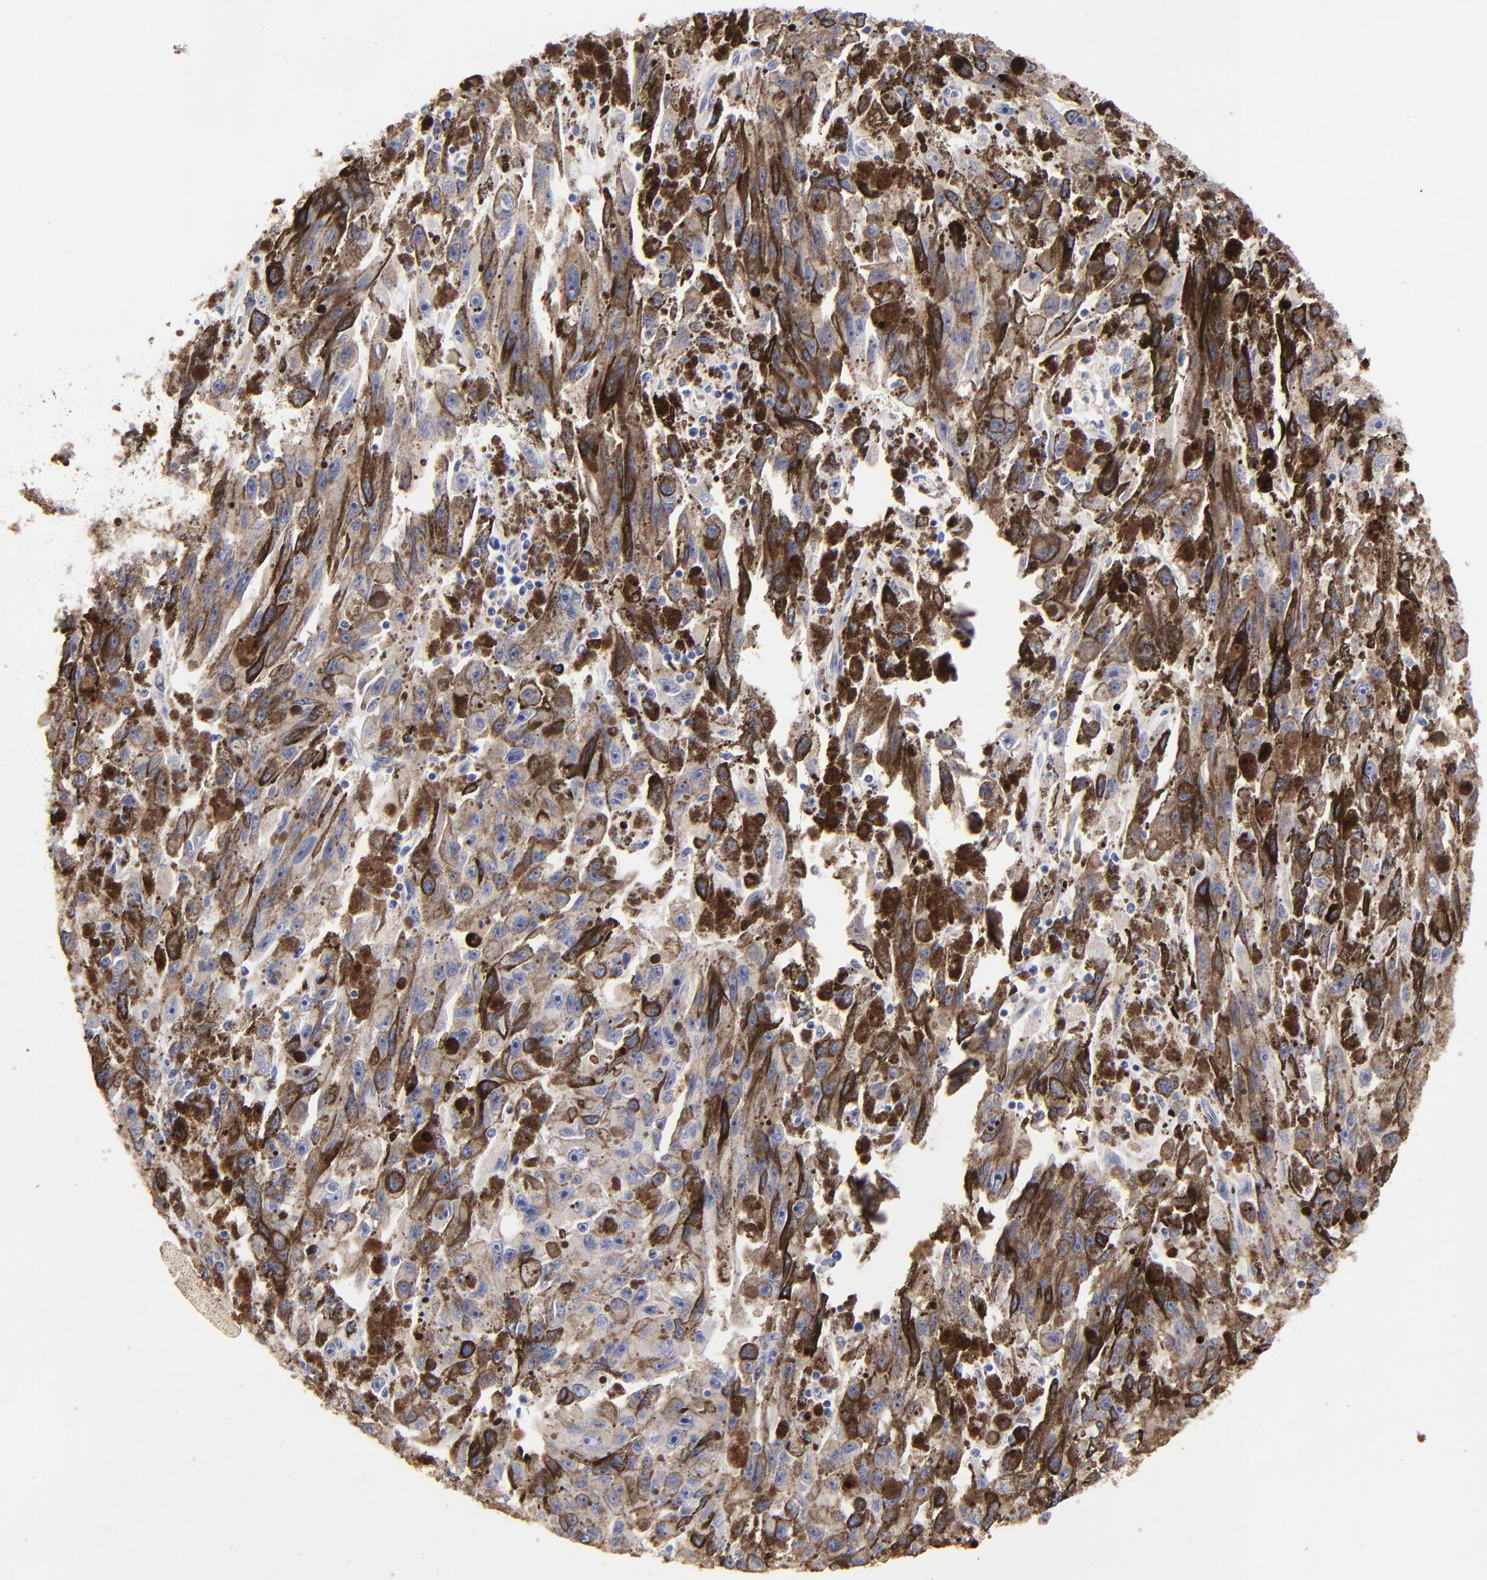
{"staining": {"intensity": "negative", "quantity": "none", "location": "none"}, "tissue": "melanoma", "cell_type": "Tumor cells", "image_type": "cancer", "snomed": [{"axis": "morphology", "description": "Malignant melanoma, NOS"}, {"axis": "topography", "description": "Skin"}], "caption": "Tumor cells show no significant expression in melanoma.", "gene": "SULF2", "patient": {"sex": "female", "age": 104}}